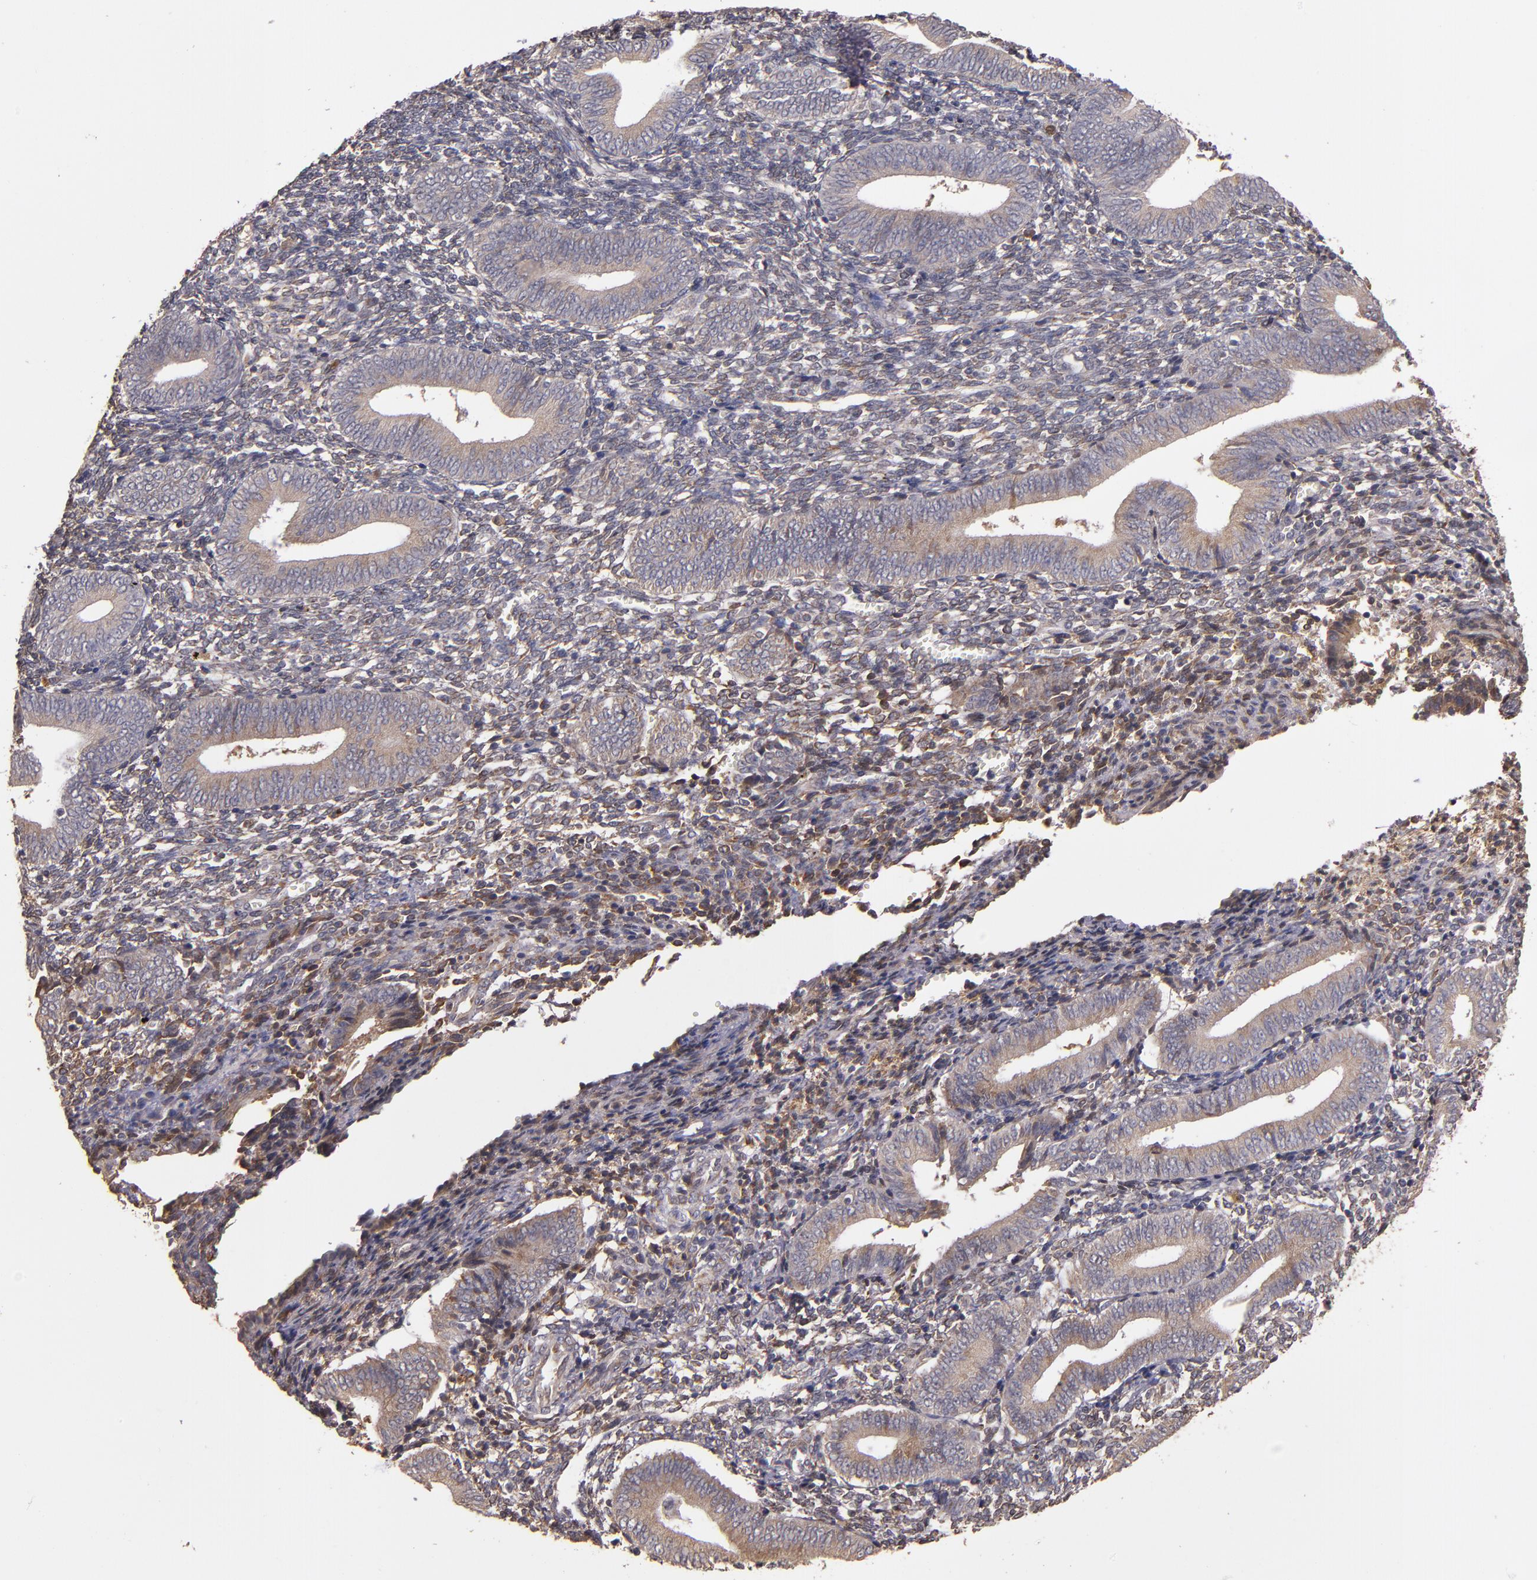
{"staining": {"intensity": "weak", "quantity": "25%-75%", "location": "cytoplasmic/membranous"}, "tissue": "endometrium", "cell_type": "Cells in endometrial stroma", "image_type": "normal", "snomed": [{"axis": "morphology", "description": "Normal tissue, NOS"}, {"axis": "topography", "description": "Uterus"}, {"axis": "topography", "description": "Endometrium"}], "caption": "Cells in endometrial stroma display weak cytoplasmic/membranous staining in approximately 25%-75% of cells in unremarkable endometrium. Immunohistochemistry stains the protein in brown and the nuclei are stained blue.", "gene": "PRAF2", "patient": {"sex": "female", "age": 33}}